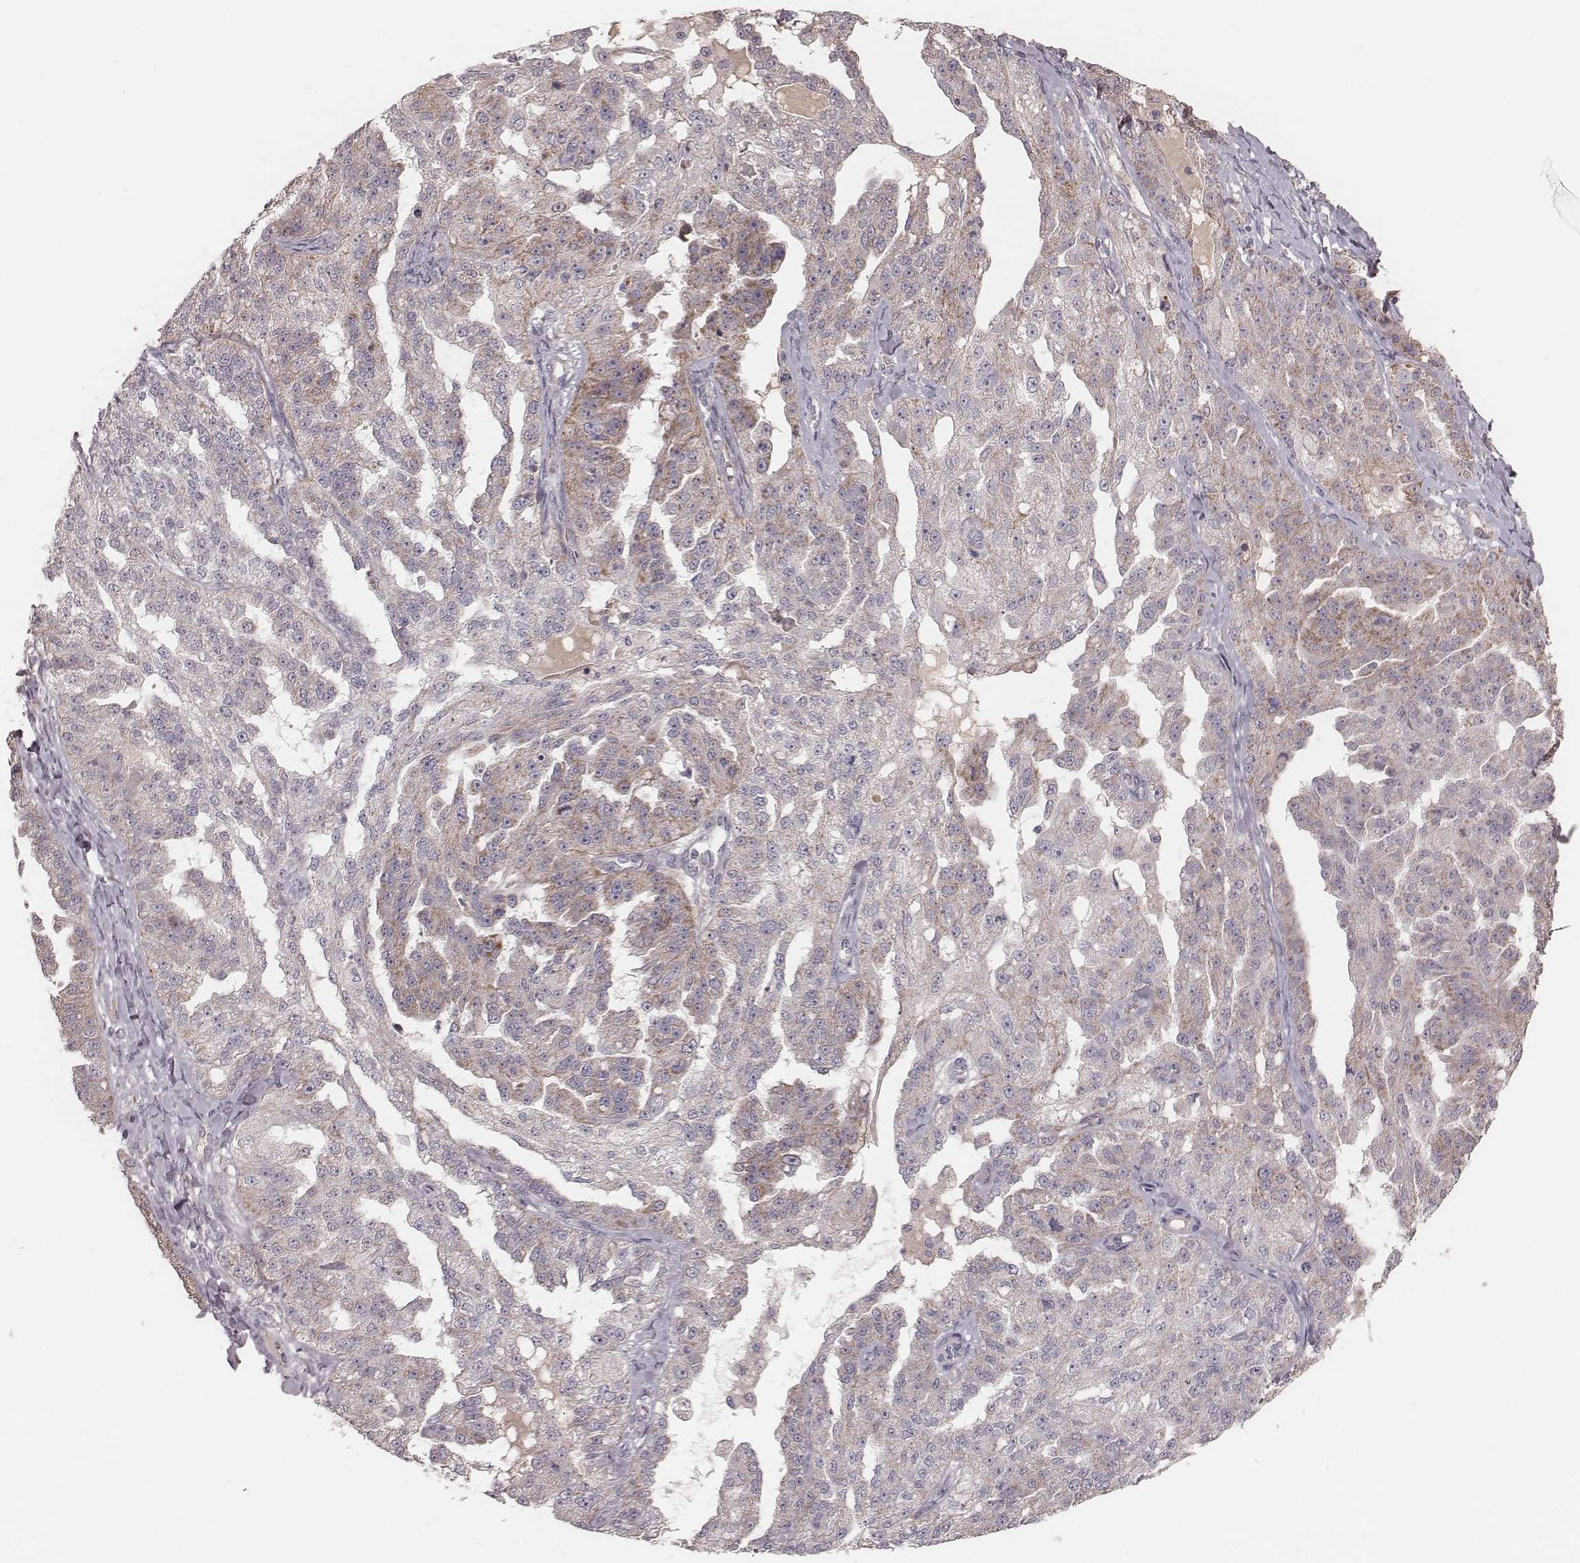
{"staining": {"intensity": "moderate", "quantity": "<25%", "location": "cytoplasmic/membranous"}, "tissue": "ovarian cancer", "cell_type": "Tumor cells", "image_type": "cancer", "snomed": [{"axis": "morphology", "description": "Cystadenocarcinoma, serous, NOS"}, {"axis": "topography", "description": "Ovary"}], "caption": "Human serous cystadenocarcinoma (ovarian) stained with a protein marker reveals moderate staining in tumor cells.", "gene": "MRPS27", "patient": {"sex": "female", "age": 58}}